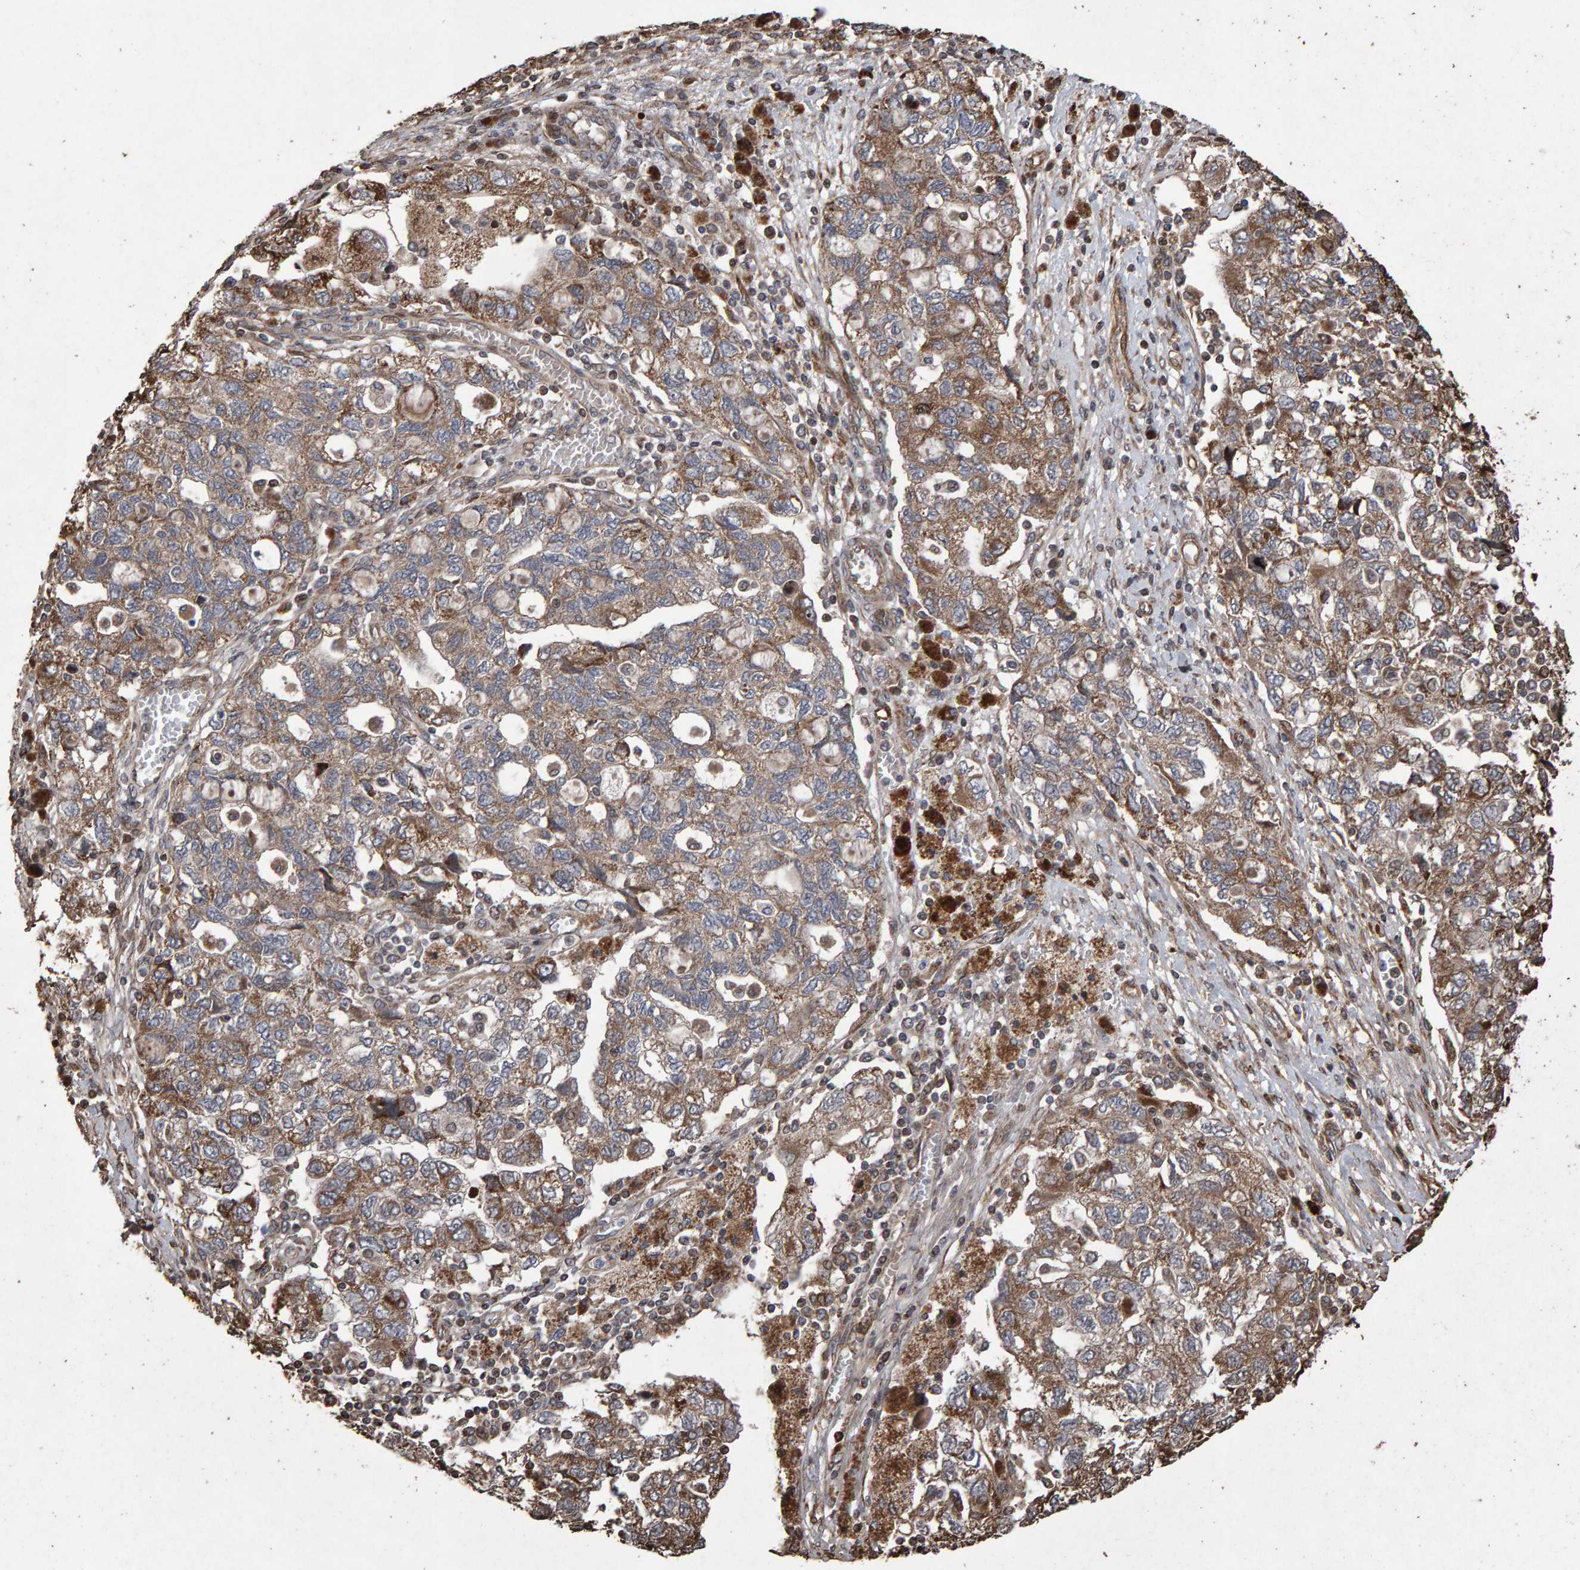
{"staining": {"intensity": "moderate", "quantity": "25%-75%", "location": "cytoplasmic/membranous"}, "tissue": "ovarian cancer", "cell_type": "Tumor cells", "image_type": "cancer", "snomed": [{"axis": "morphology", "description": "Carcinoma, NOS"}, {"axis": "morphology", "description": "Cystadenocarcinoma, serous, NOS"}, {"axis": "topography", "description": "Ovary"}], "caption": "Immunohistochemical staining of ovarian cancer (carcinoma) displays medium levels of moderate cytoplasmic/membranous protein staining in about 25%-75% of tumor cells. (DAB (3,3'-diaminobenzidine) IHC with brightfield microscopy, high magnification).", "gene": "OSBP2", "patient": {"sex": "female", "age": 69}}